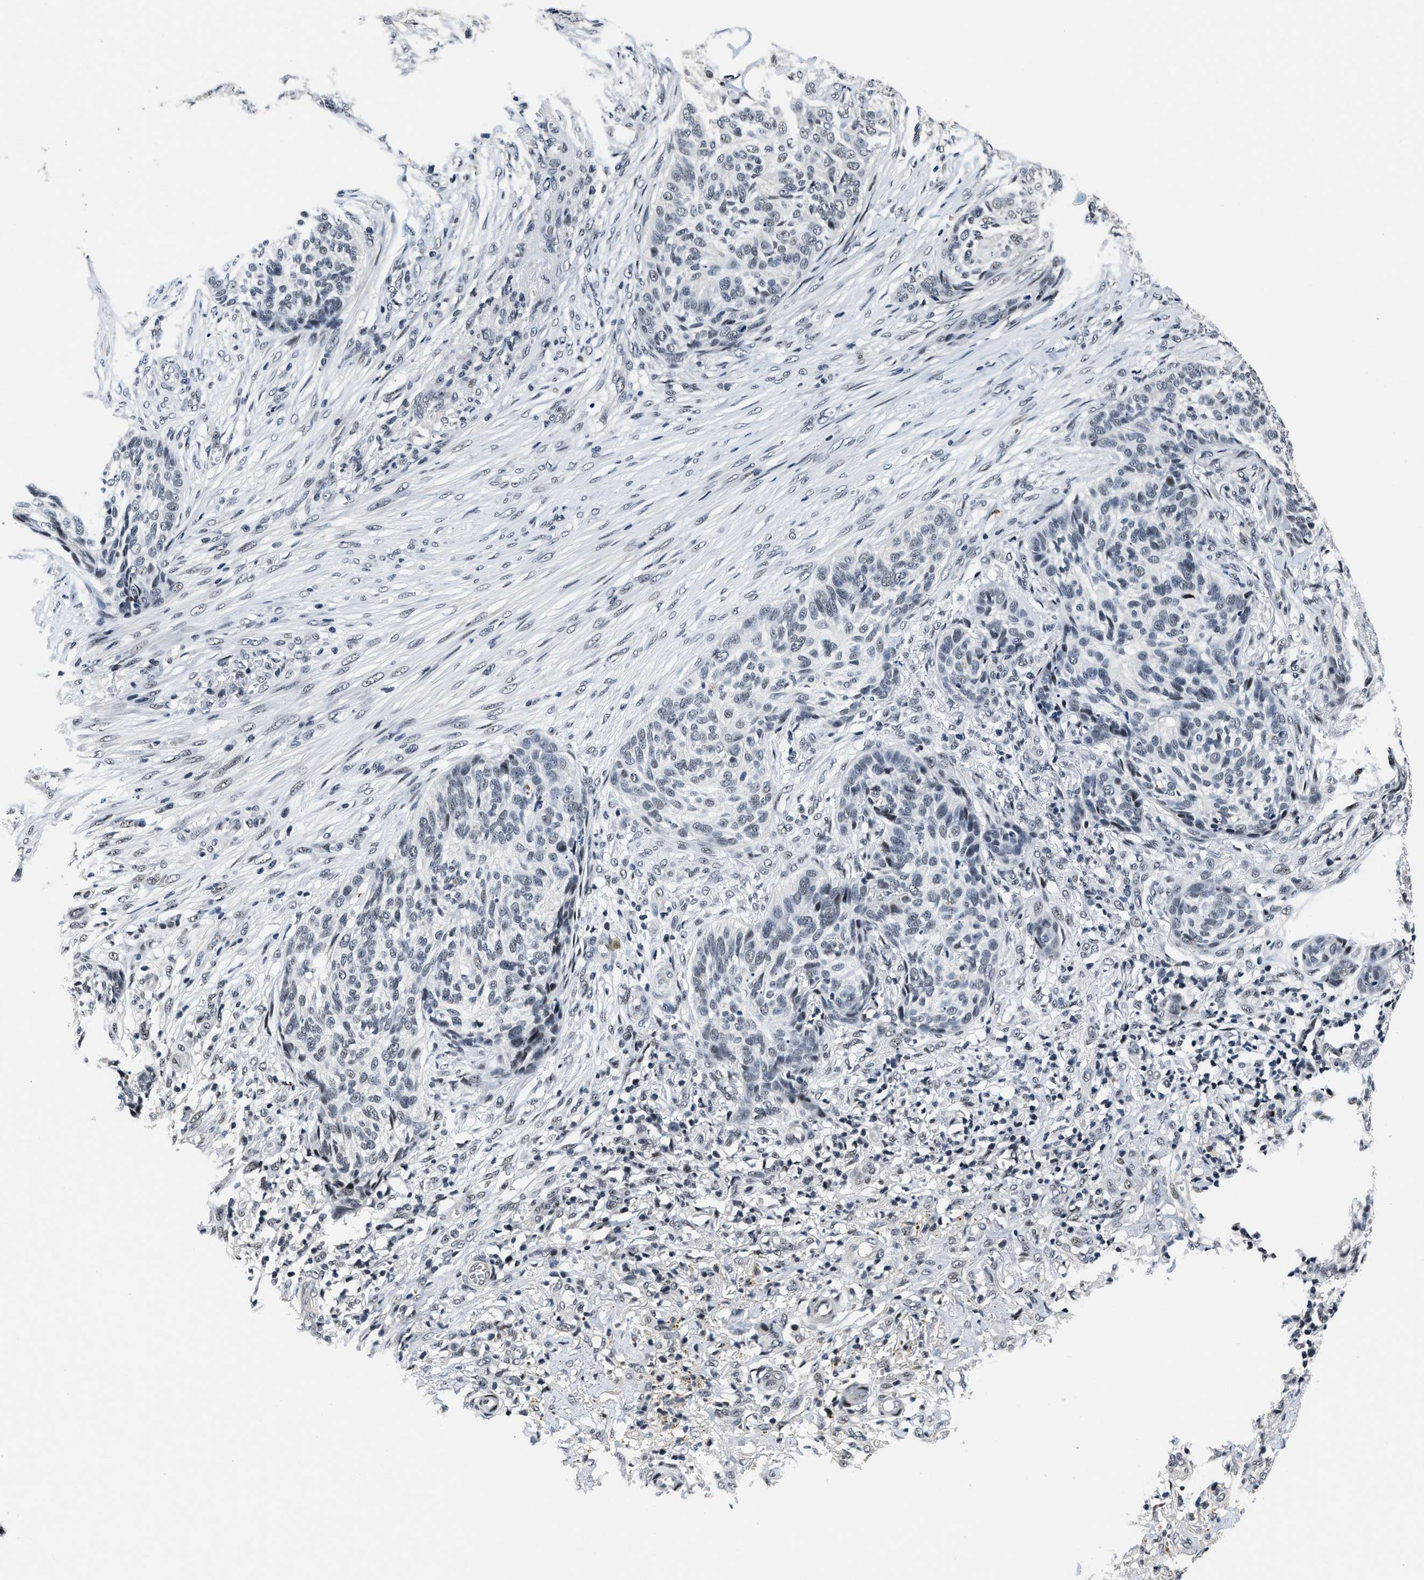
{"staining": {"intensity": "negative", "quantity": "none", "location": "none"}, "tissue": "skin cancer", "cell_type": "Tumor cells", "image_type": "cancer", "snomed": [{"axis": "morphology", "description": "Basal cell carcinoma"}, {"axis": "topography", "description": "Skin"}], "caption": "A high-resolution image shows IHC staining of skin basal cell carcinoma, which displays no significant staining in tumor cells.", "gene": "ZNF233", "patient": {"sex": "male", "age": 85}}